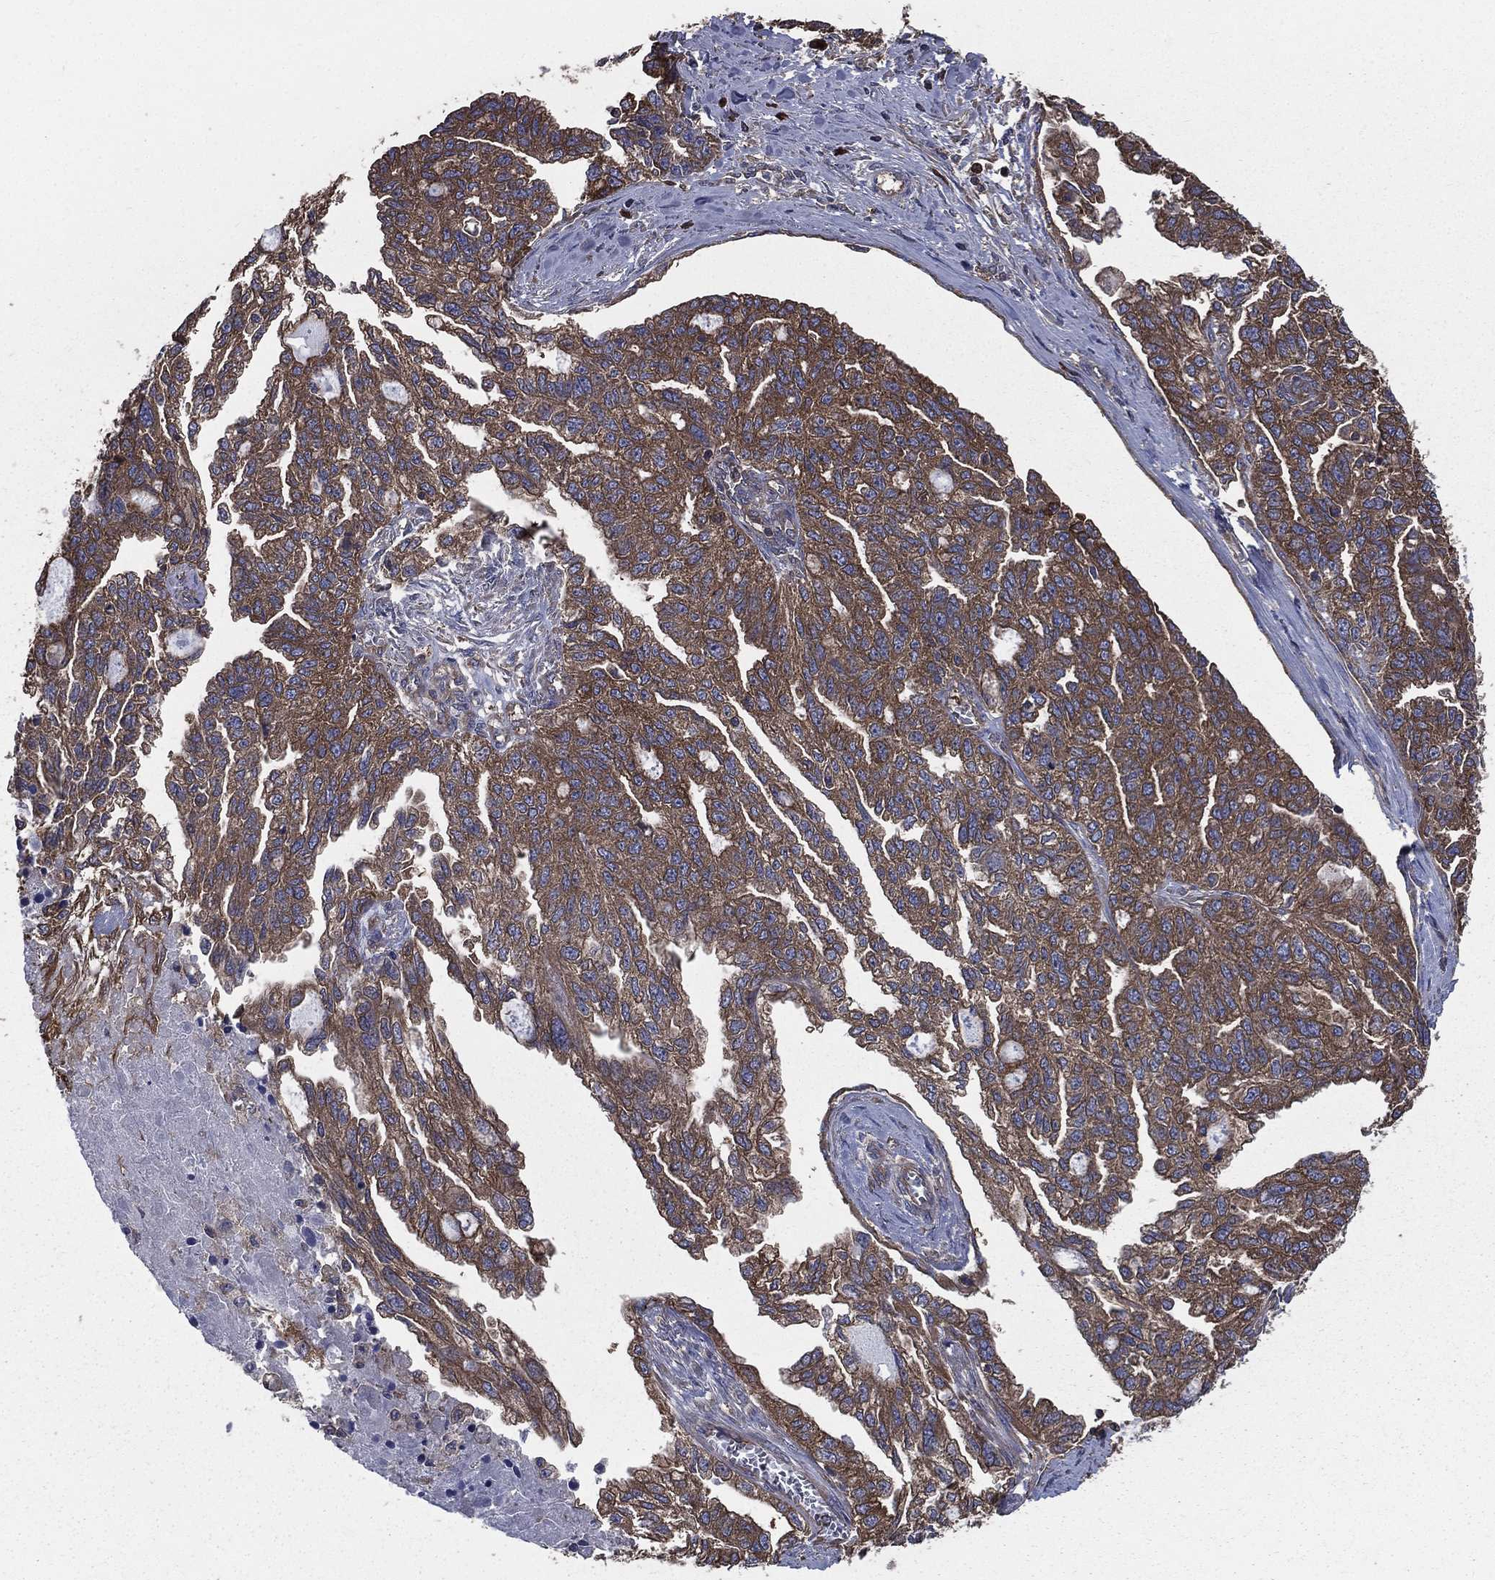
{"staining": {"intensity": "moderate", "quantity": ">75%", "location": "cytoplasmic/membranous"}, "tissue": "ovarian cancer", "cell_type": "Tumor cells", "image_type": "cancer", "snomed": [{"axis": "morphology", "description": "Cystadenocarcinoma, serous, NOS"}, {"axis": "topography", "description": "Ovary"}], "caption": "DAB (3,3'-diaminobenzidine) immunohistochemical staining of ovarian cancer reveals moderate cytoplasmic/membranous protein staining in about >75% of tumor cells. (DAB IHC with brightfield microscopy, high magnification).", "gene": "SARS1", "patient": {"sex": "female", "age": 51}}